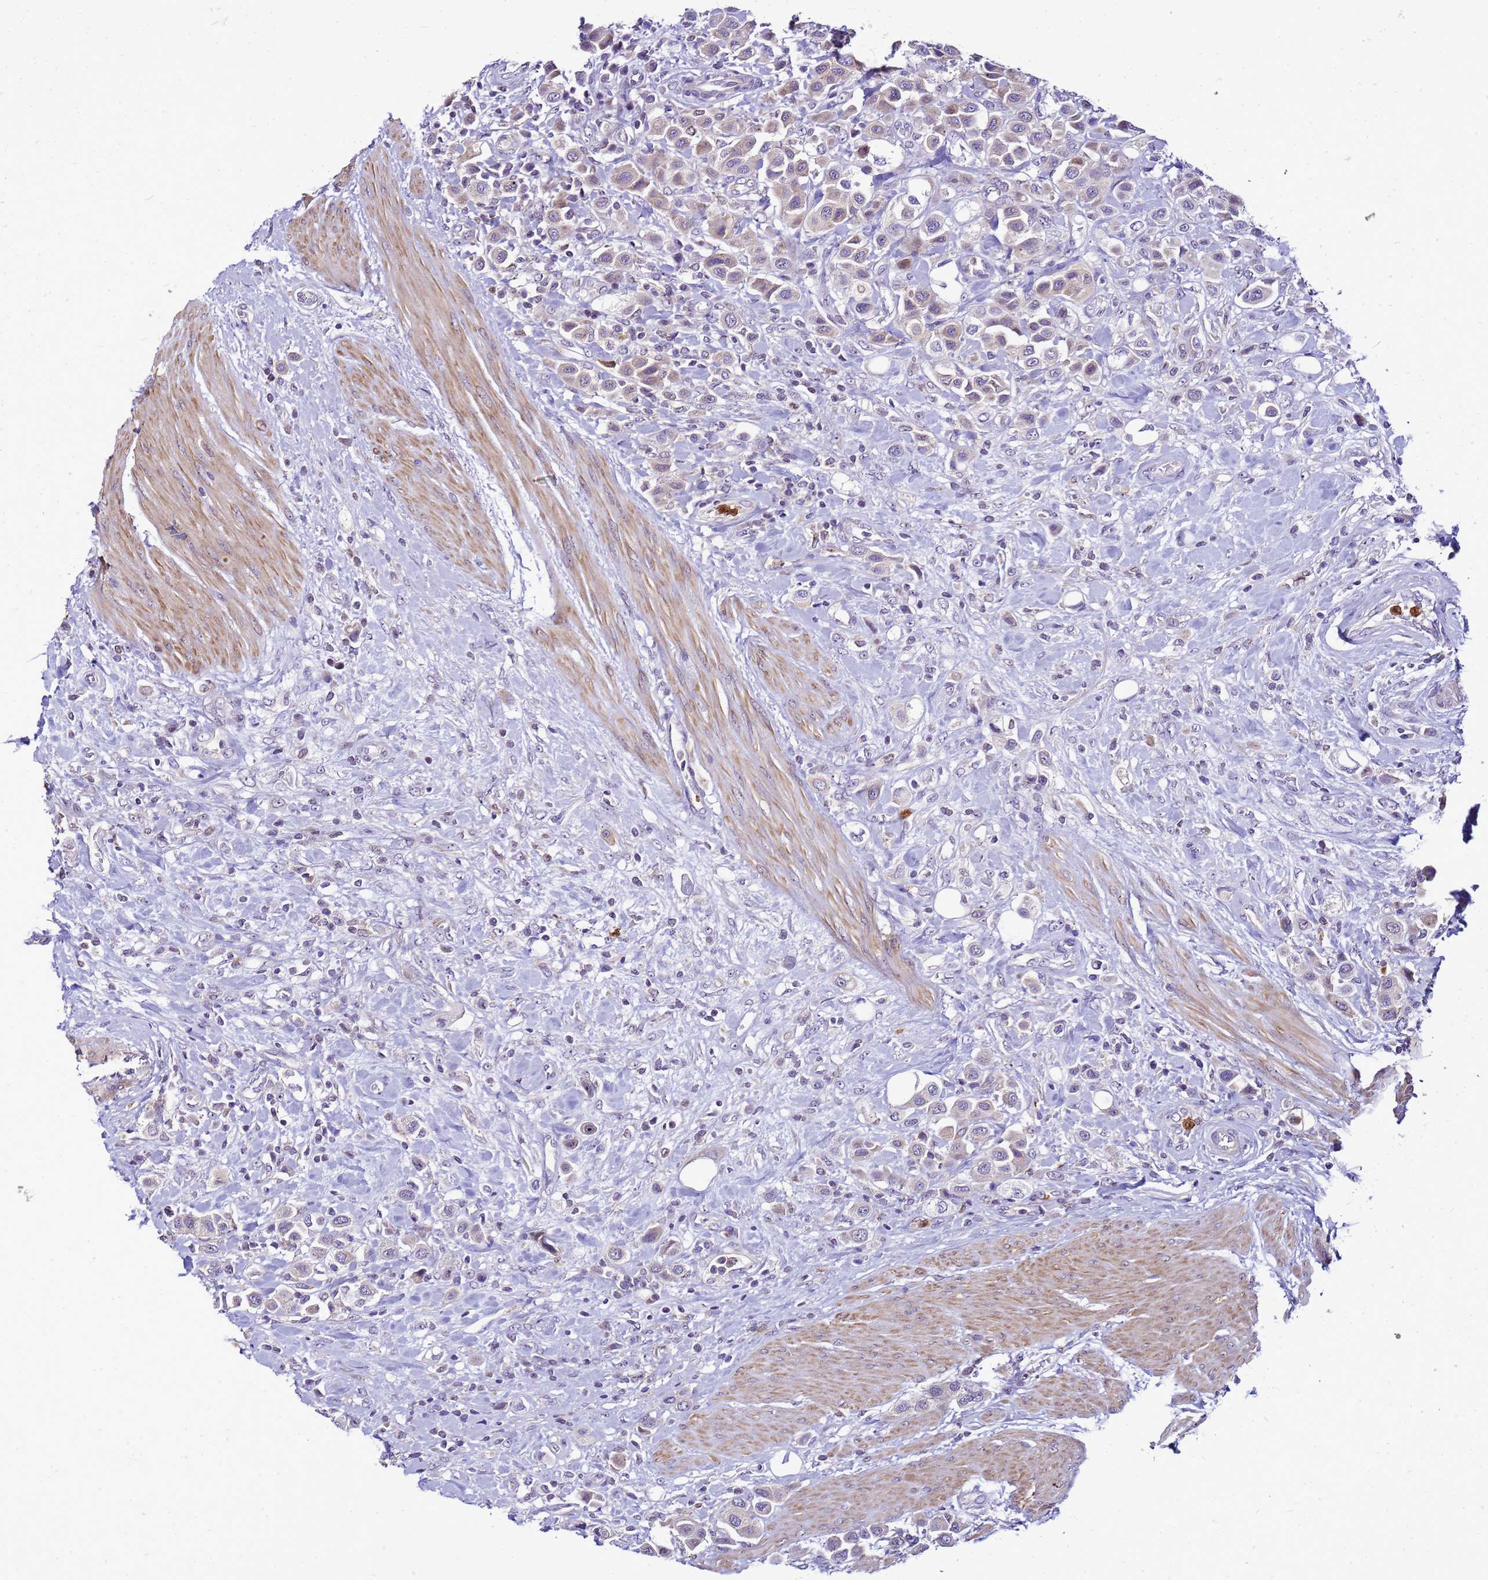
{"staining": {"intensity": "weak", "quantity": "<25%", "location": "cytoplasmic/membranous"}, "tissue": "urothelial cancer", "cell_type": "Tumor cells", "image_type": "cancer", "snomed": [{"axis": "morphology", "description": "Urothelial carcinoma, High grade"}, {"axis": "topography", "description": "Urinary bladder"}], "caption": "Tumor cells show no significant protein positivity in urothelial cancer.", "gene": "VPS4B", "patient": {"sex": "male", "age": 50}}